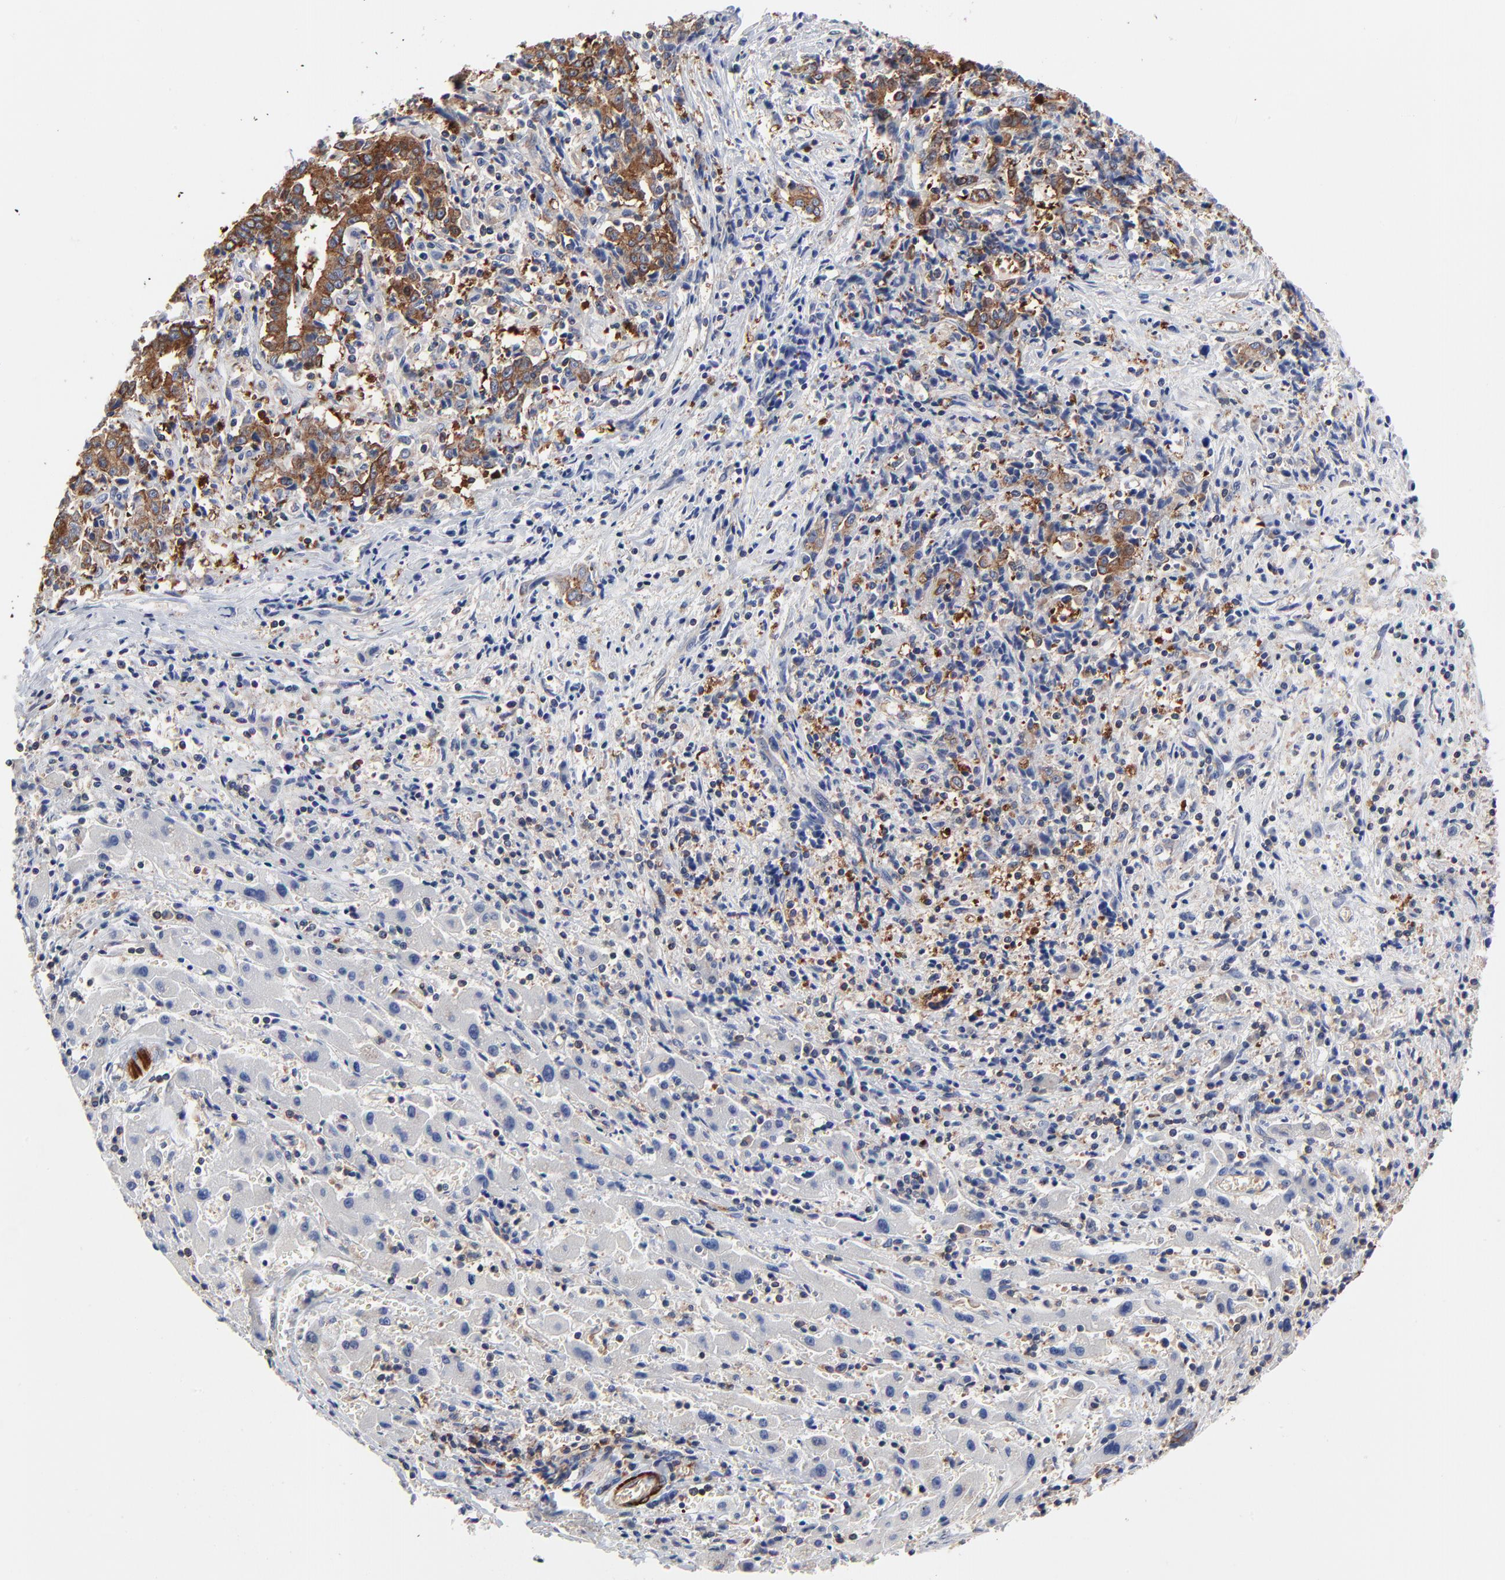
{"staining": {"intensity": "strong", "quantity": ">75%", "location": "cytoplasmic/membranous"}, "tissue": "liver cancer", "cell_type": "Tumor cells", "image_type": "cancer", "snomed": [{"axis": "morphology", "description": "Cholangiocarcinoma"}, {"axis": "topography", "description": "Liver"}], "caption": "A brown stain shows strong cytoplasmic/membranous positivity of a protein in human liver cancer (cholangiocarcinoma) tumor cells. (IHC, brightfield microscopy, high magnification).", "gene": "CD2AP", "patient": {"sex": "male", "age": 57}}